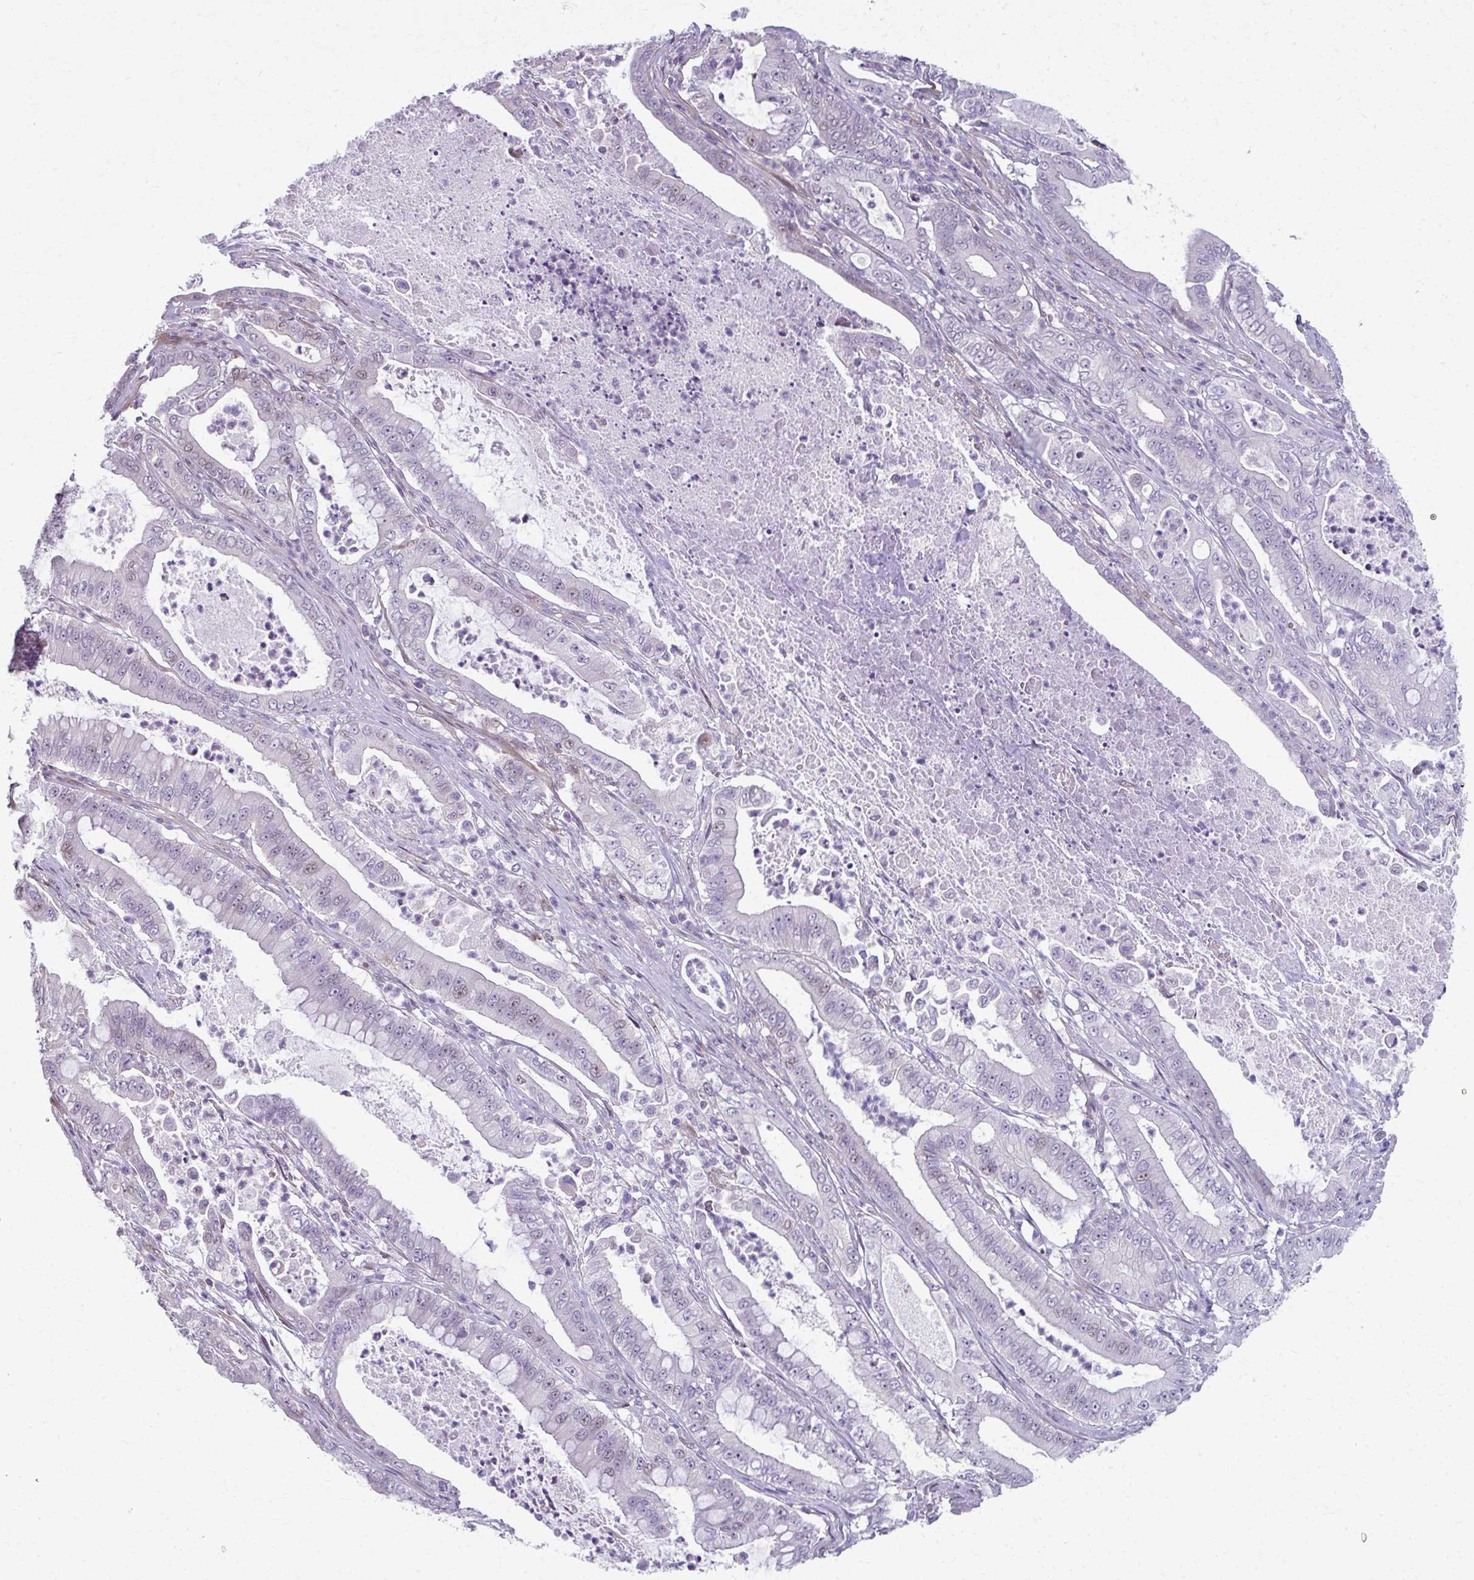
{"staining": {"intensity": "weak", "quantity": "<25%", "location": "nuclear"}, "tissue": "pancreatic cancer", "cell_type": "Tumor cells", "image_type": "cancer", "snomed": [{"axis": "morphology", "description": "Adenocarcinoma, NOS"}, {"axis": "topography", "description": "Pancreas"}], "caption": "Tumor cells are negative for protein expression in human pancreatic adenocarcinoma.", "gene": "MAF1", "patient": {"sex": "male", "age": 71}}